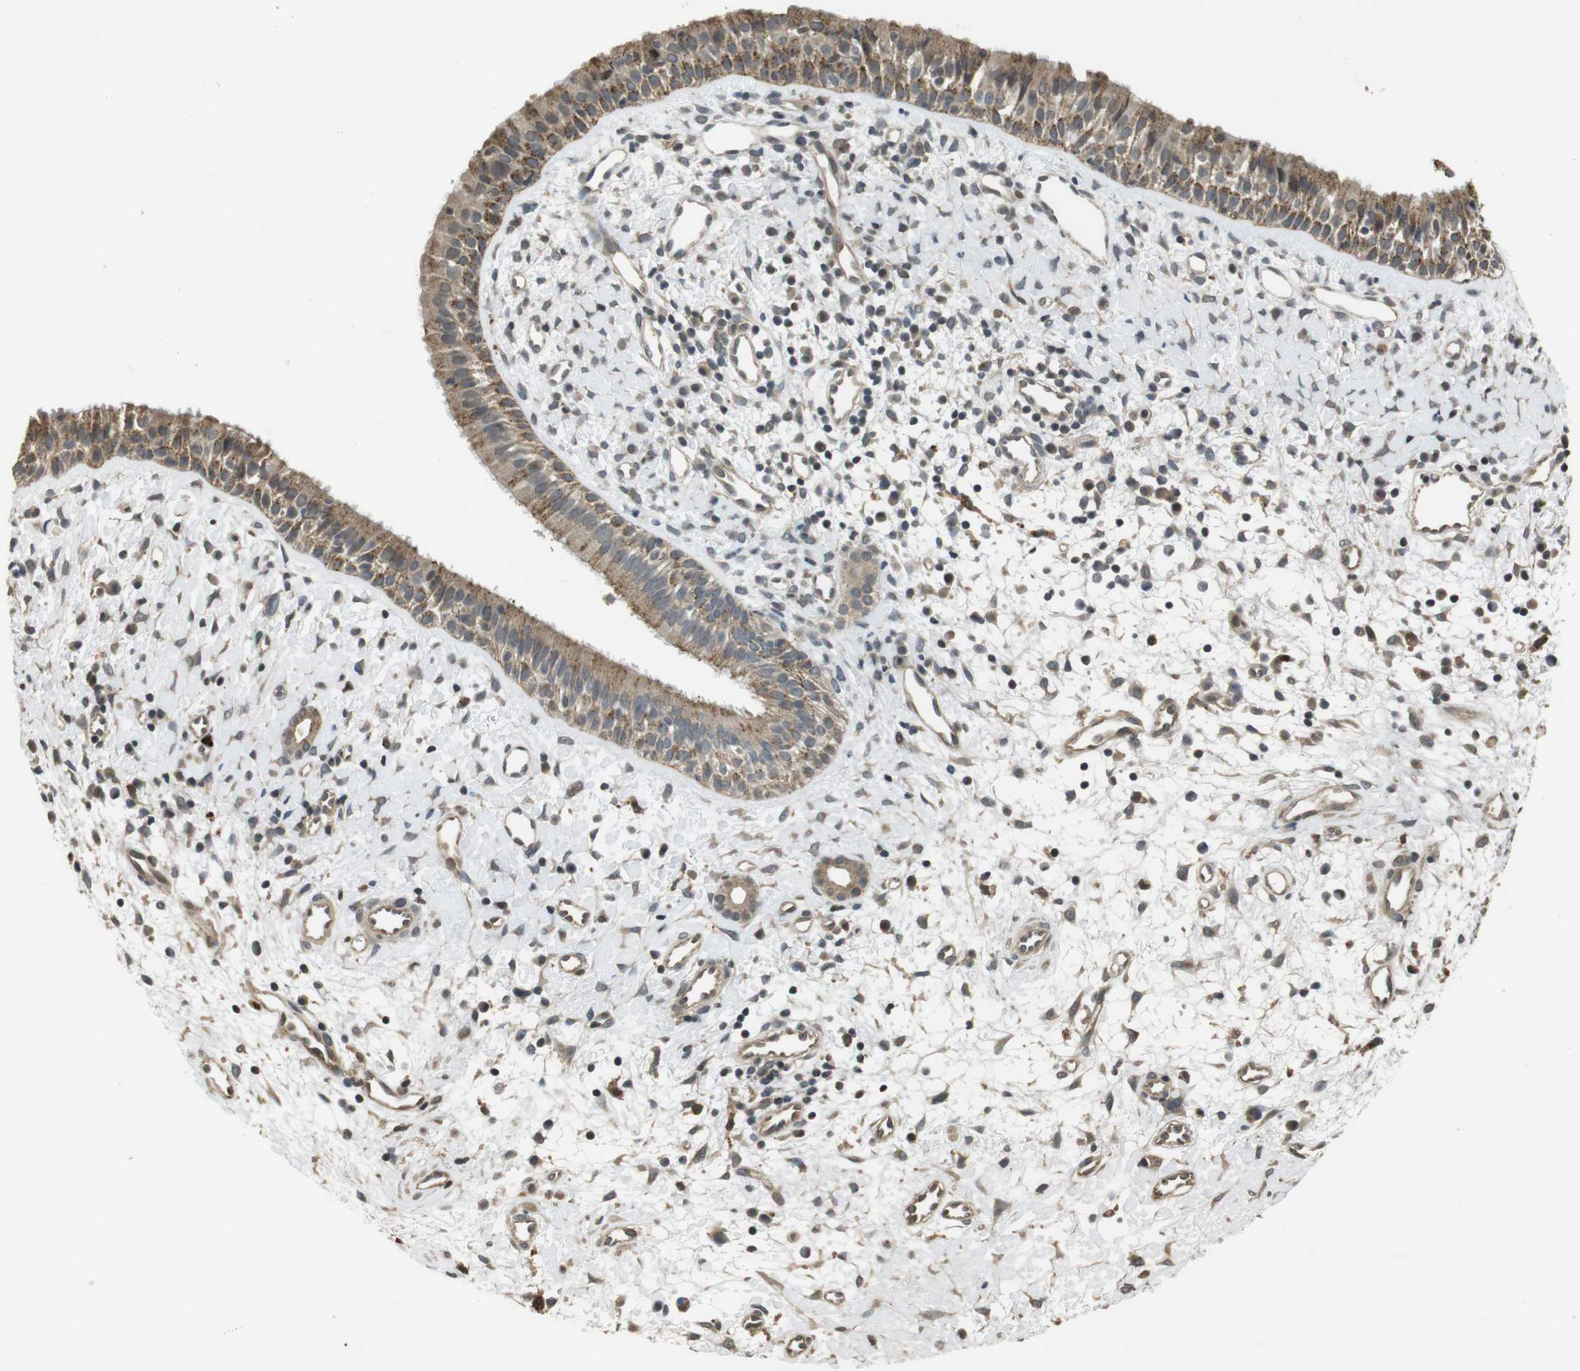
{"staining": {"intensity": "moderate", "quantity": ">75%", "location": "cytoplasmic/membranous"}, "tissue": "nasopharynx", "cell_type": "Respiratory epithelial cells", "image_type": "normal", "snomed": [{"axis": "morphology", "description": "Normal tissue, NOS"}, {"axis": "topography", "description": "Nasopharynx"}], "caption": "High-magnification brightfield microscopy of unremarkable nasopharynx stained with DAB (brown) and counterstained with hematoxylin (blue). respiratory epithelial cells exhibit moderate cytoplasmic/membranous positivity is seen in approximately>75% of cells.", "gene": "FZD10", "patient": {"sex": "male", "age": 22}}